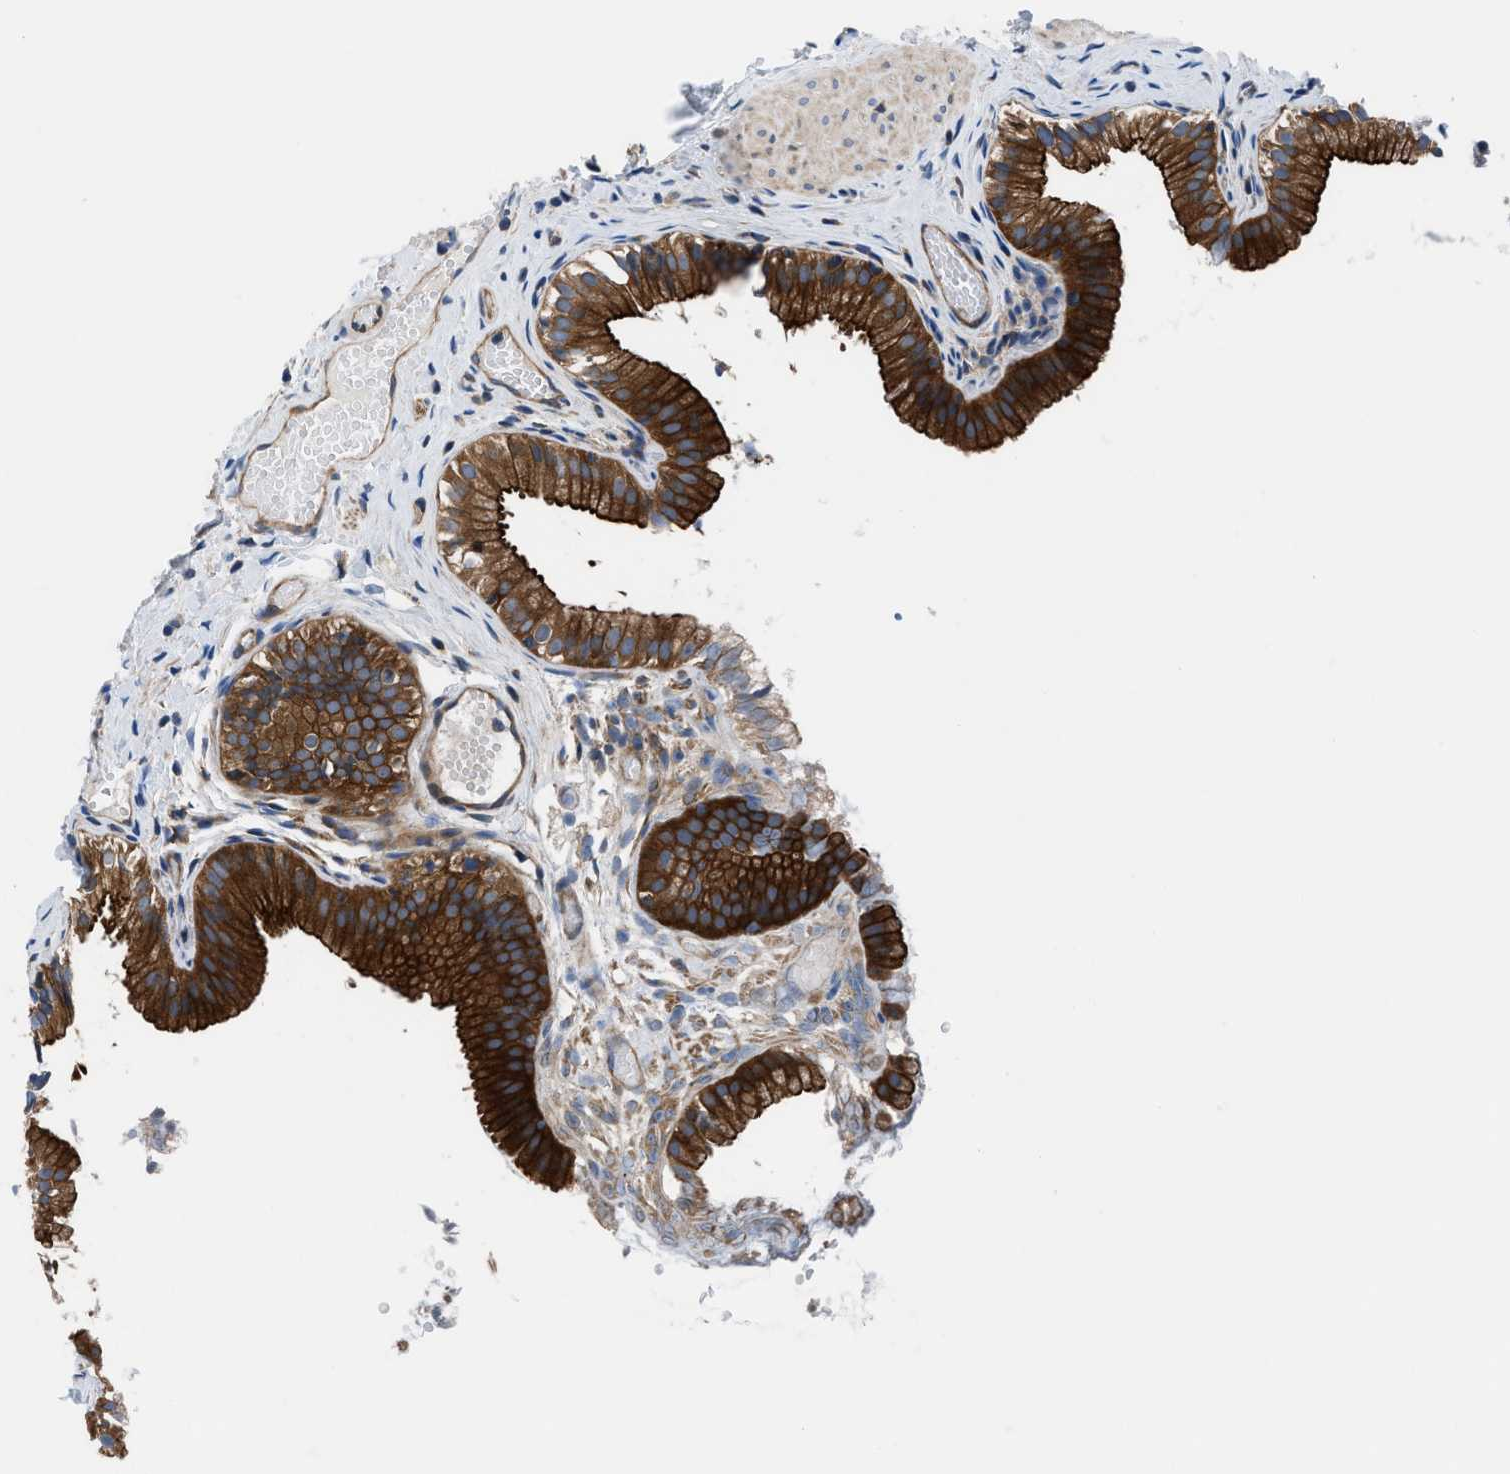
{"staining": {"intensity": "strong", "quantity": ">75%", "location": "cytoplasmic/membranous"}, "tissue": "gallbladder", "cell_type": "Glandular cells", "image_type": "normal", "snomed": [{"axis": "morphology", "description": "Normal tissue, NOS"}, {"axis": "topography", "description": "Gallbladder"}], "caption": "Immunohistochemical staining of normal human gallbladder shows strong cytoplasmic/membranous protein expression in about >75% of glandular cells. Nuclei are stained in blue.", "gene": "TRIP4", "patient": {"sex": "female", "age": 26}}